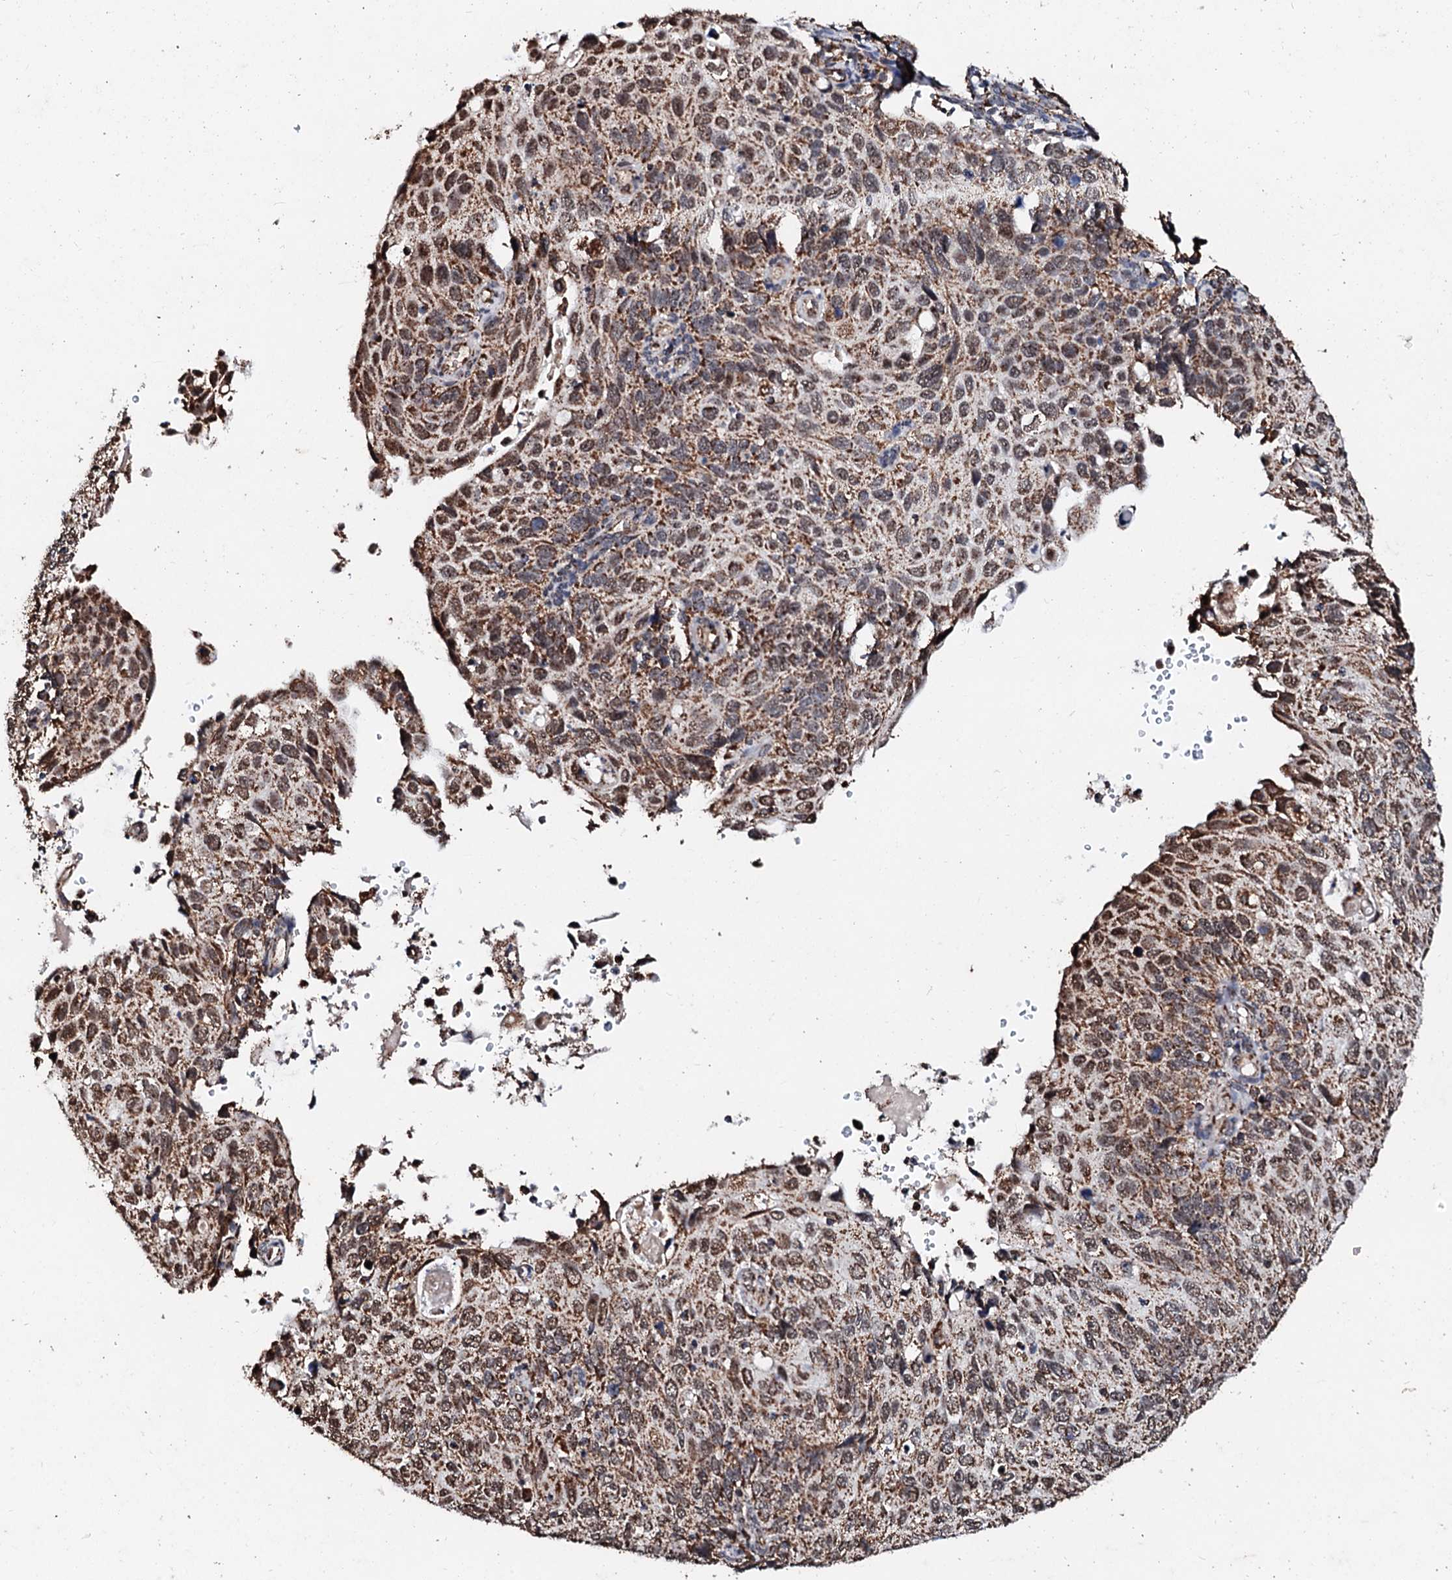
{"staining": {"intensity": "moderate", "quantity": ">75%", "location": "cytoplasmic/membranous"}, "tissue": "cervical cancer", "cell_type": "Tumor cells", "image_type": "cancer", "snomed": [{"axis": "morphology", "description": "Squamous cell carcinoma, NOS"}, {"axis": "topography", "description": "Cervix"}], "caption": "Human squamous cell carcinoma (cervical) stained with a protein marker reveals moderate staining in tumor cells.", "gene": "SECISBP2L", "patient": {"sex": "female", "age": 70}}